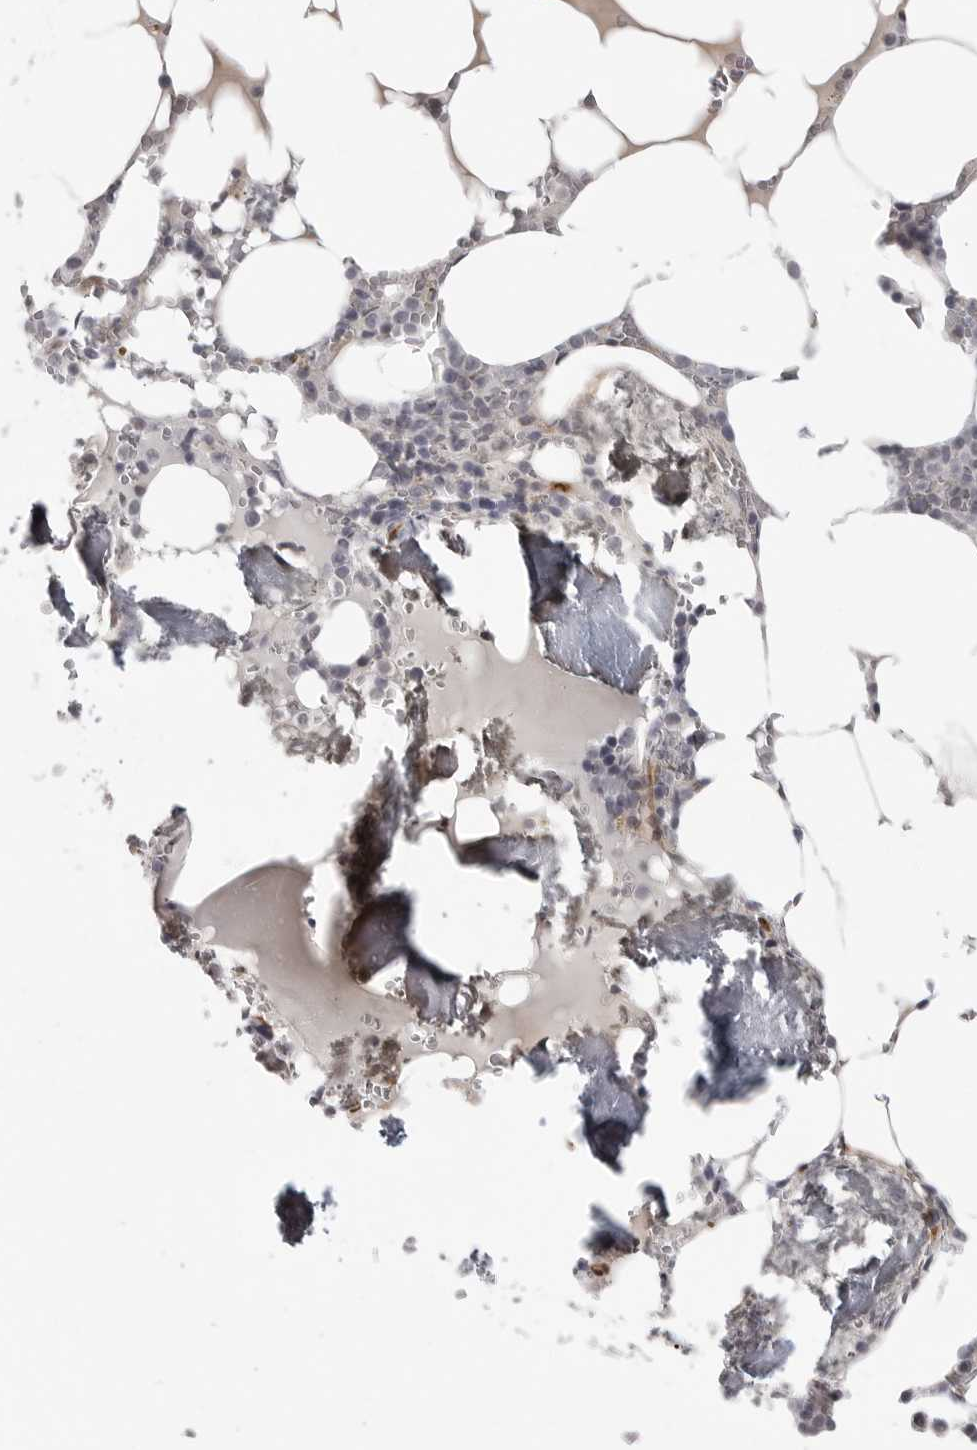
{"staining": {"intensity": "negative", "quantity": "none", "location": "none"}, "tissue": "bone marrow", "cell_type": "Hematopoietic cells", "image_type": "normal", "snomed": [{"axis": "morphology", "description": "Normal tissue, NOS"}, {"axis": "topography", "description": "Bone marrow"}], "caption": "Bone marrow stained for a protein using immunohistochemistry displays no expression hematopoietic cells.", "gene": "TUT4", "patient": {"sex": "male", "age": 70}}